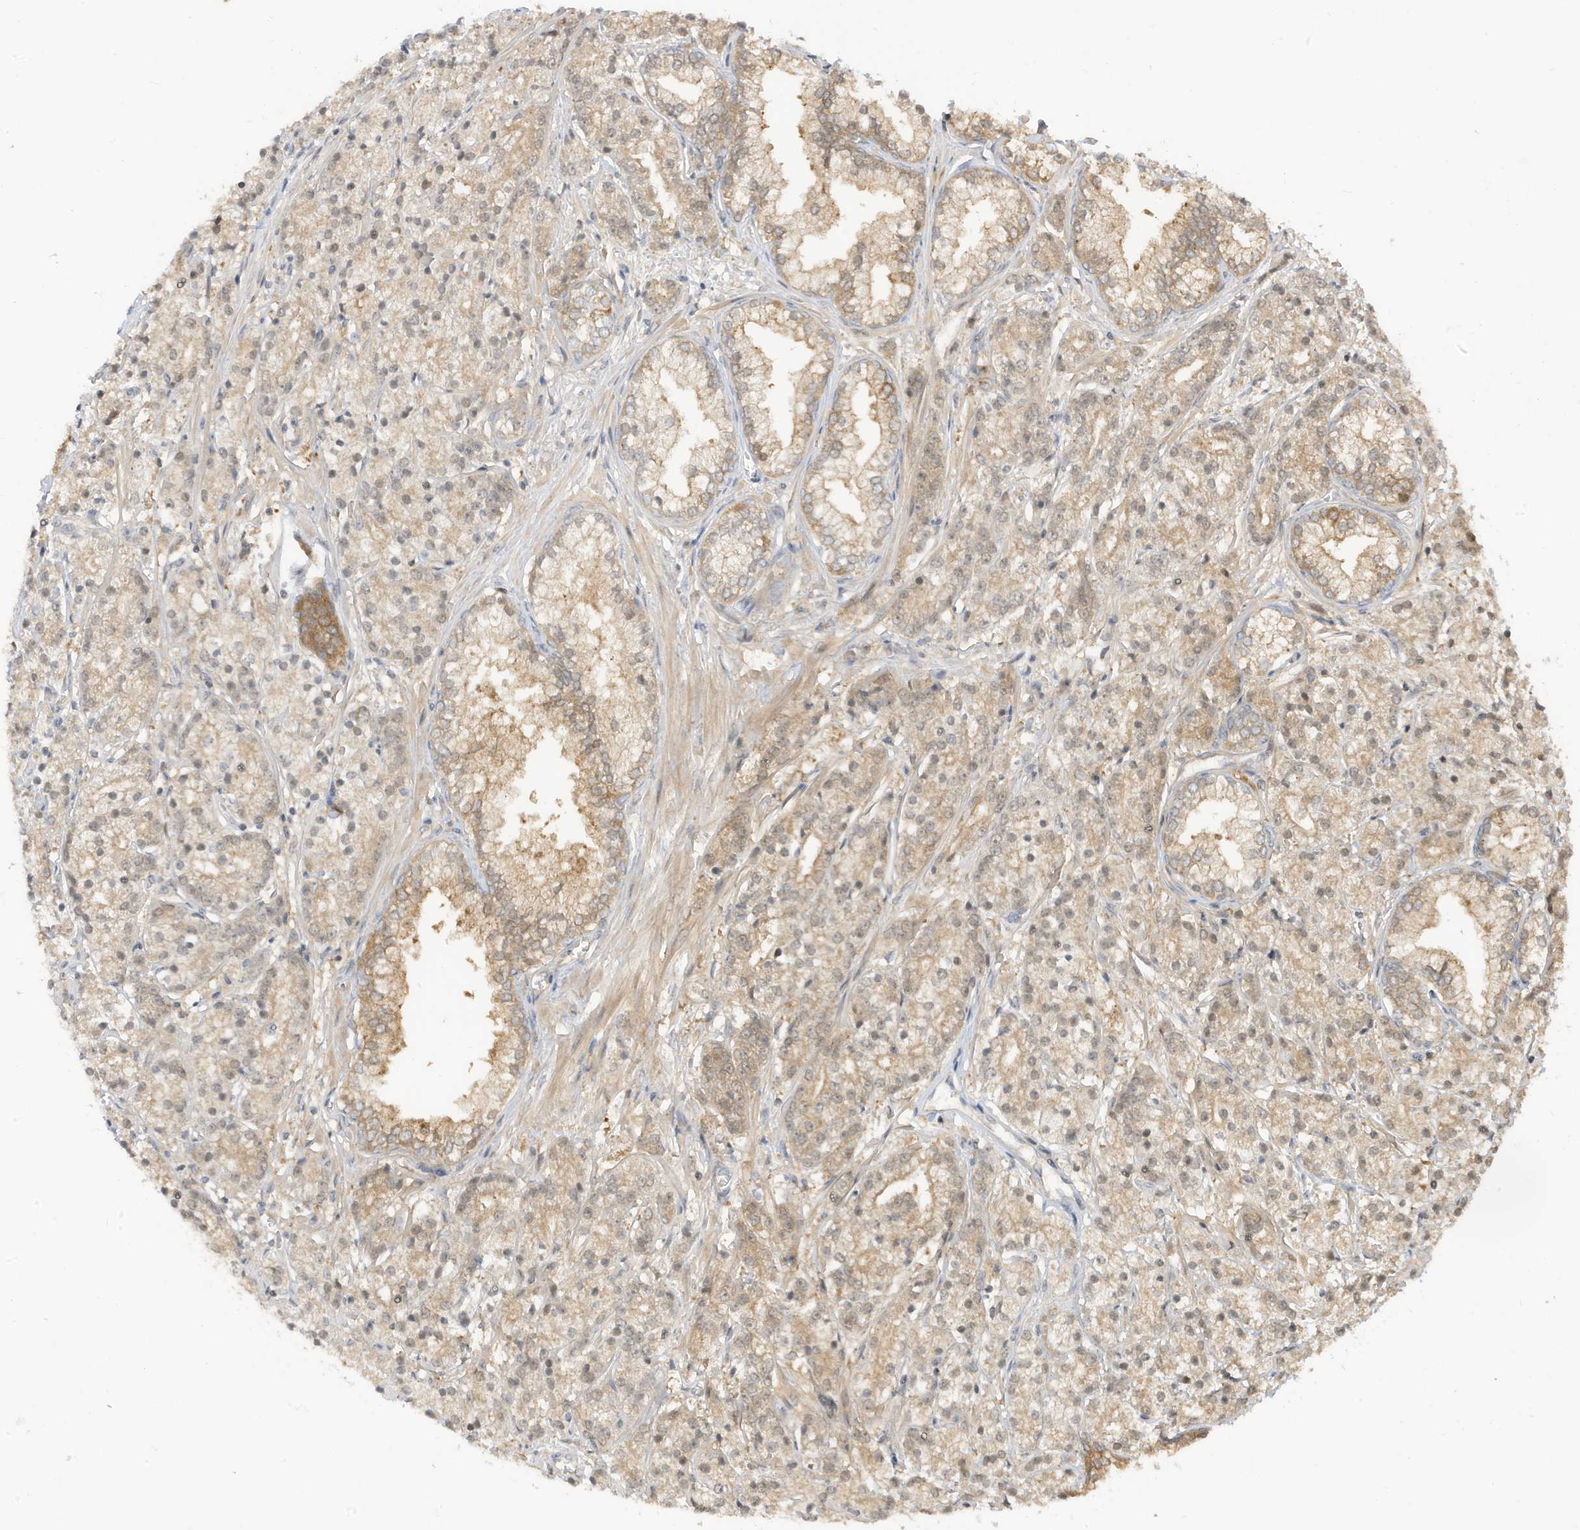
{"staining": {"intensity": "weak", "quantity": ">75%", "location": "cytoplasmic/membranous,nuclear"}, "tissue": "prostate cancer", "cell_type": "Tumor cells", "image_type": "cancer", "snomed": [{"axis": "morphology", "description": "Adenocarcinoma, High grade"}, {"axis": "topography", "description": "Prostate"}], "caption": "Protein expression analysis of human prostate cancer (adenocarcinoma (high-grade)) reveals weak cytoplasmic/membranous and nuclear staining in approximately >75% of tumor cells. (DAB = brown stain, brightfield microscopy at high magnification).", "gene": "TAB3", "patient": {"sex": "male", "age": 69}}